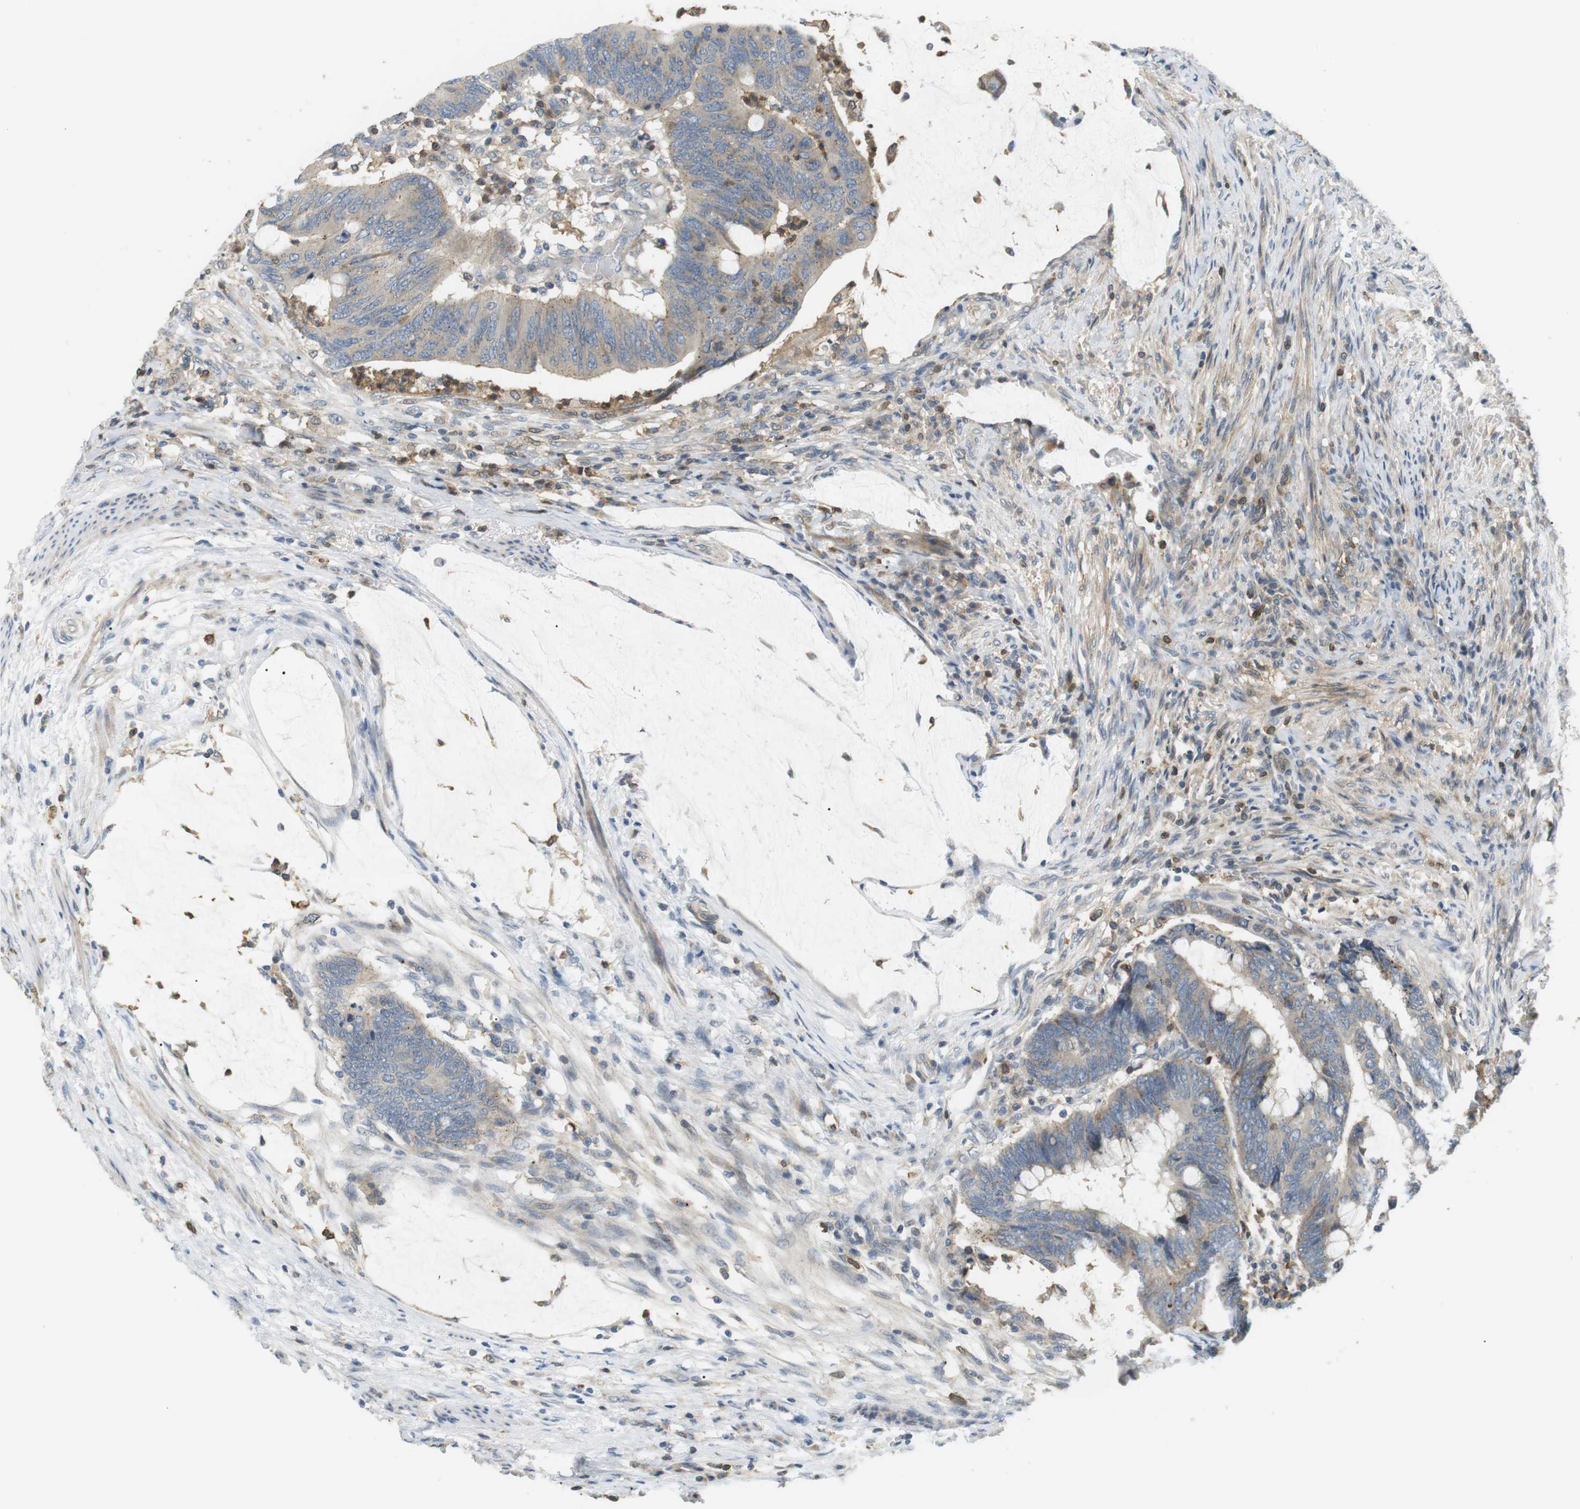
{"staining": {"intensity": "weak", "quantity": "<25%", "location": "cytoplasmic/membranous"}, "tissue": "colorectal cancer", "cell_type": "Tumor cells", "image_type": "cancer", "snomed": [{"axis": "morphology", "description": "Normal tissue, NOS"}, {"axis": "morphology", "description": "Adenocarcinoma, NOS"}, {"axis": "topography", "description": "Rectum"}, {"axis": "topography", "description": "Peripheral nerve tissue"}], "caption": "Photomicrograph shows no significant protein staining in tumor cells of colorectal adenocarcinoma.", "gene": "P2RY1", "patient": {"sex": "male", "age": 92}}